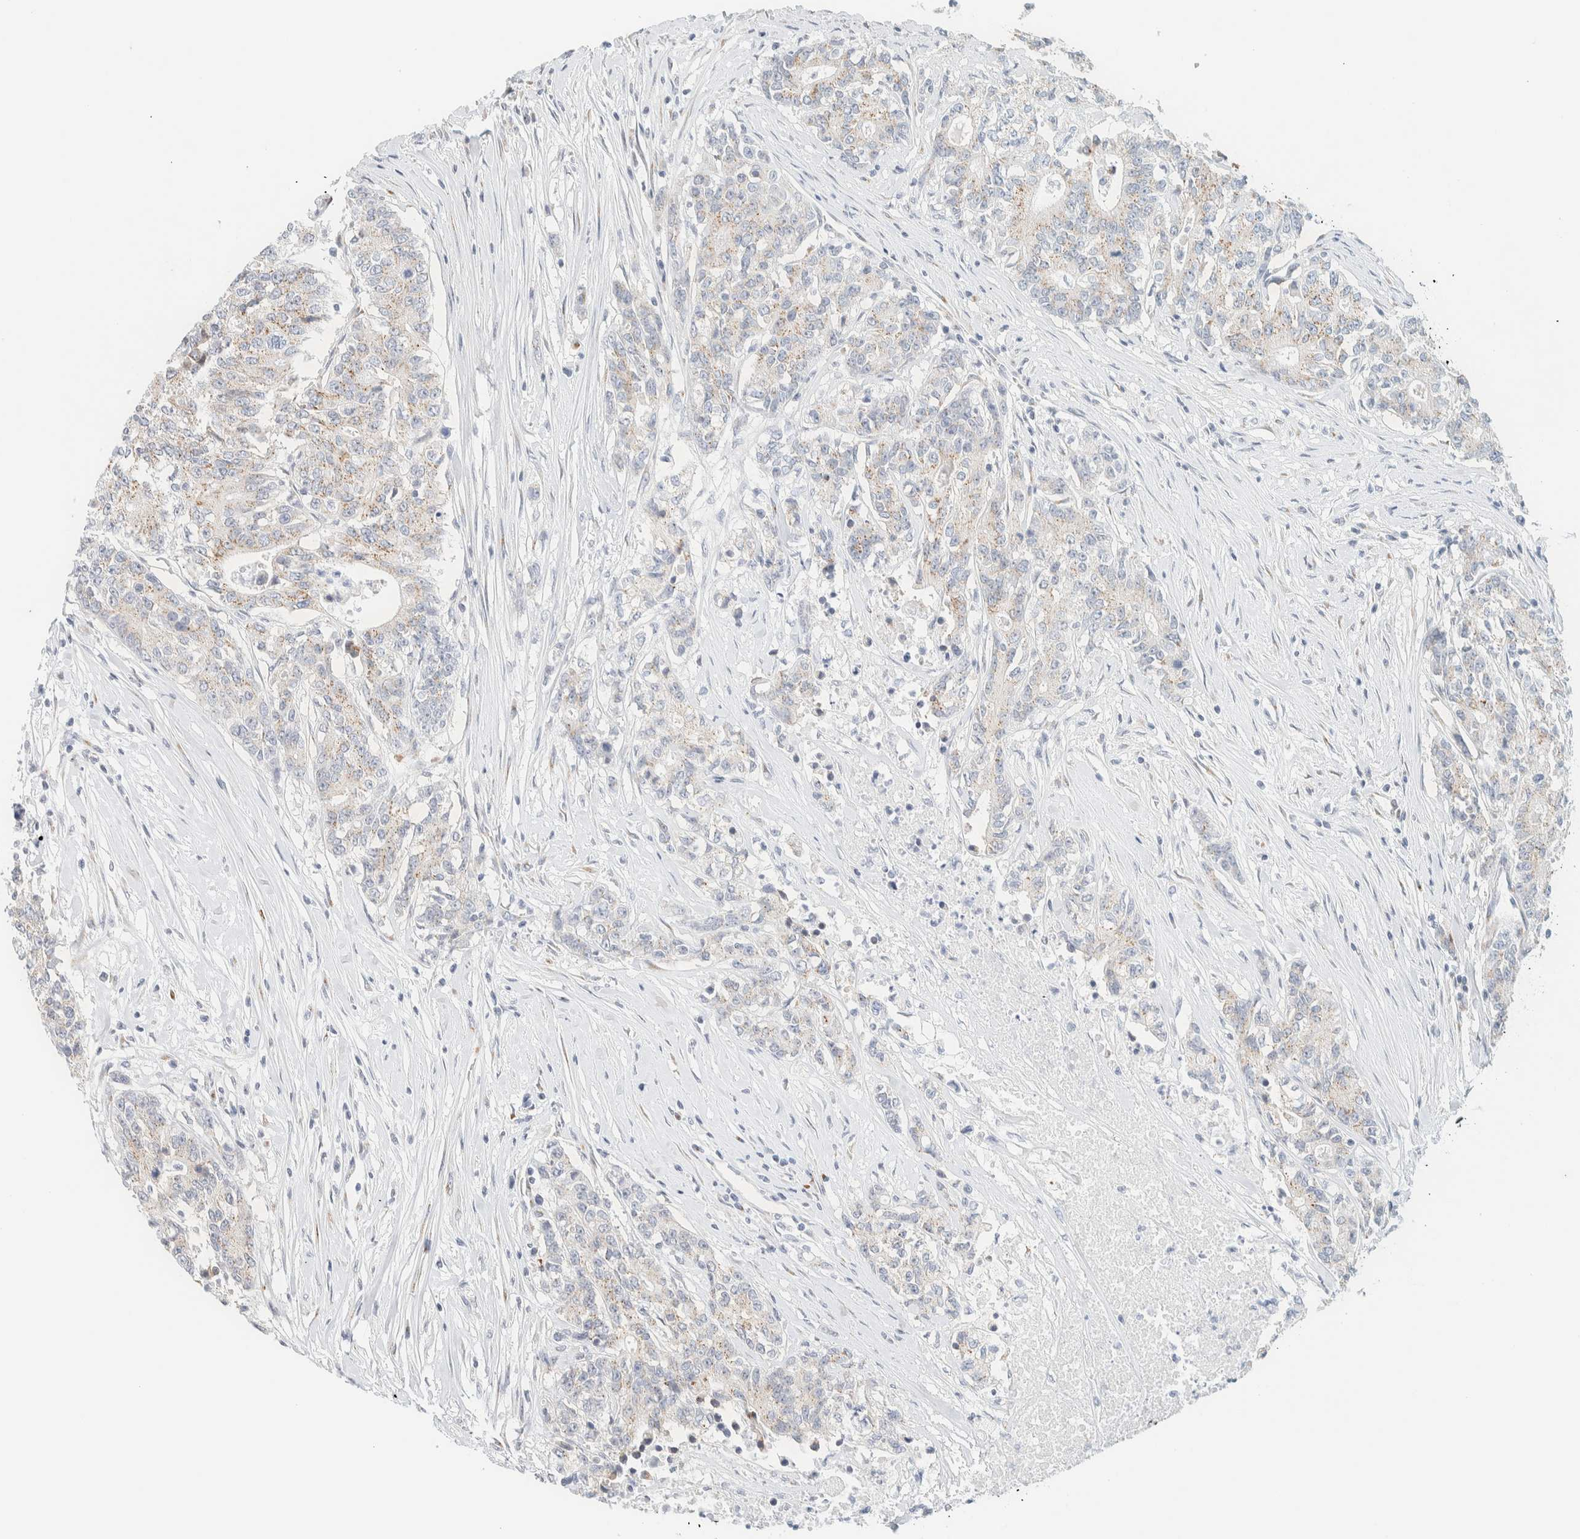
{"staining": {"intensity": "weak", "quantity": ">75%", "location": "cytoplasmic/membranous"}, "tissue": "colorectal cancer", "cell_type": "Tumor cells", "image_type": "cancer", "snomed": [{"axis": "morphology", "description": "Adenocarcinoma, NOS"}, {"axis": "topography", "description": "Colon"}], "caption": "Immunohistochemistry (IHC) of colorectal adenocarcinoma exhibits low levels of weak cytoplasmic/membranous staining in about >75% of tumor cells.", "gene": "SPNS3", "patient": {"sex": "female", "age": 77}}